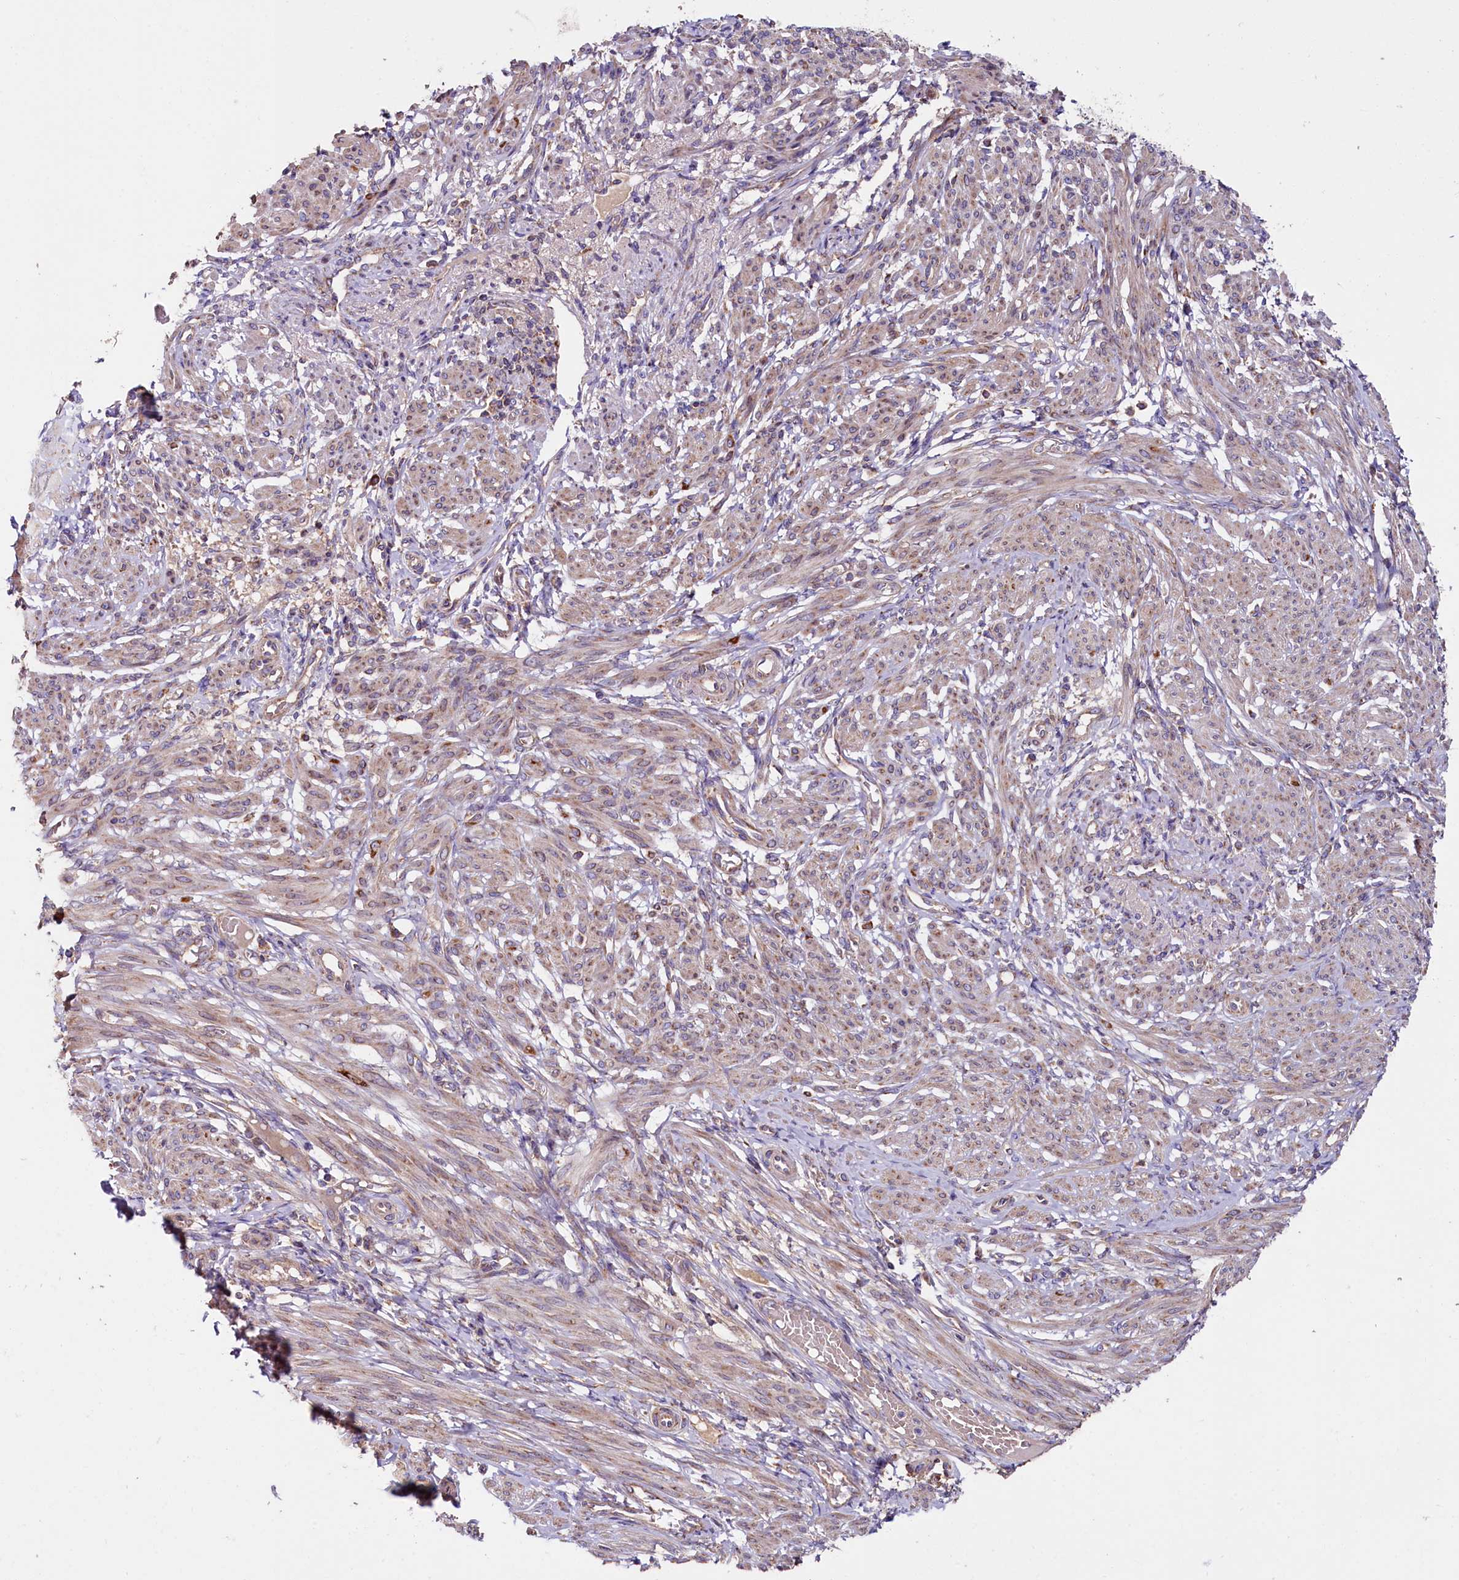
{"staining": {"intensity": "weak", "quantity": "25%-75%", "location": "cytoplasmic/membranous"}, "tissue": "smooth muscle", "cell_type": "Smooth muscle cells", "image_type": "normal", "snomed": [{"axis": "morphology", "description": "Normal tissue, NOS"}, {"axis": "topography", "description": "Smooth muscle"}], "caption": "High-power microscopy captured an immunohistochemistry (IHC) photomicrograph of unremarkable smooth muscle, revealing weak cytoplasmic/membranous positivity in approximately 25%-75% of smooth muscle cells. (Brightfield microscopy of DAB IHC at high magnification).", "gene": "ZSWIM1", "patient": {"sex": "female", "age": 39}}